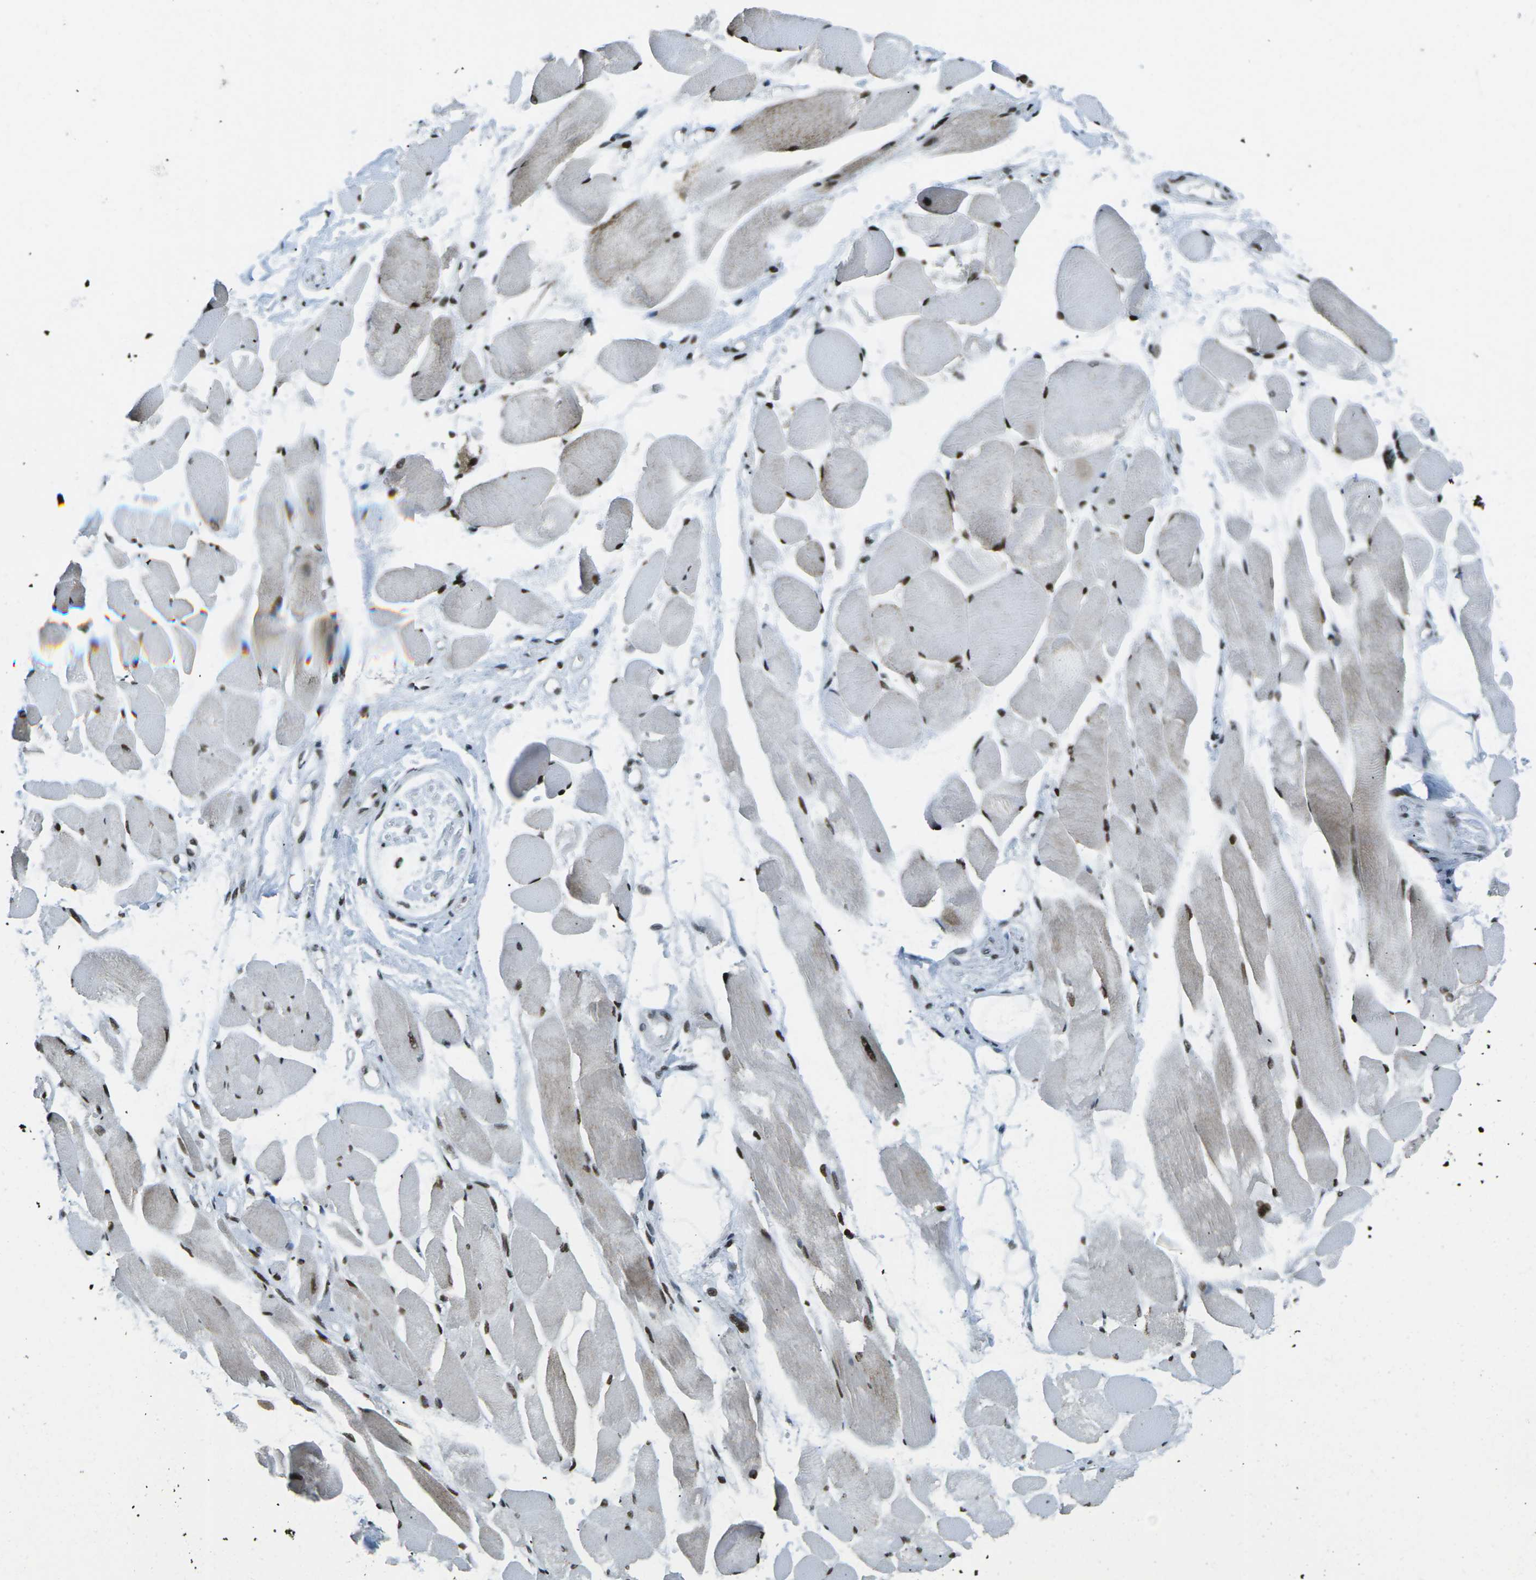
{"staining": {"intensity": "strong", "quantity": ">75%", "location": "nuclear"}, "tissue": "skeletal muscle", "cell_type": "Myocytes", "image_type": "normal", "snomed": [{"axis": "morphology", "description": "Normal tissue, NOS"}, {"axis": "topography", "description": "Skeletal muscle"}, {"axis": "topography", "description": "Peripheral nerve tissue"}], "caption": "A high amount of strong nuclear staining is identified in about >75% of myocytes in benign skeletal muscle.", "gene": "EME1", "patient": {"sex": "female", "age": 84}}